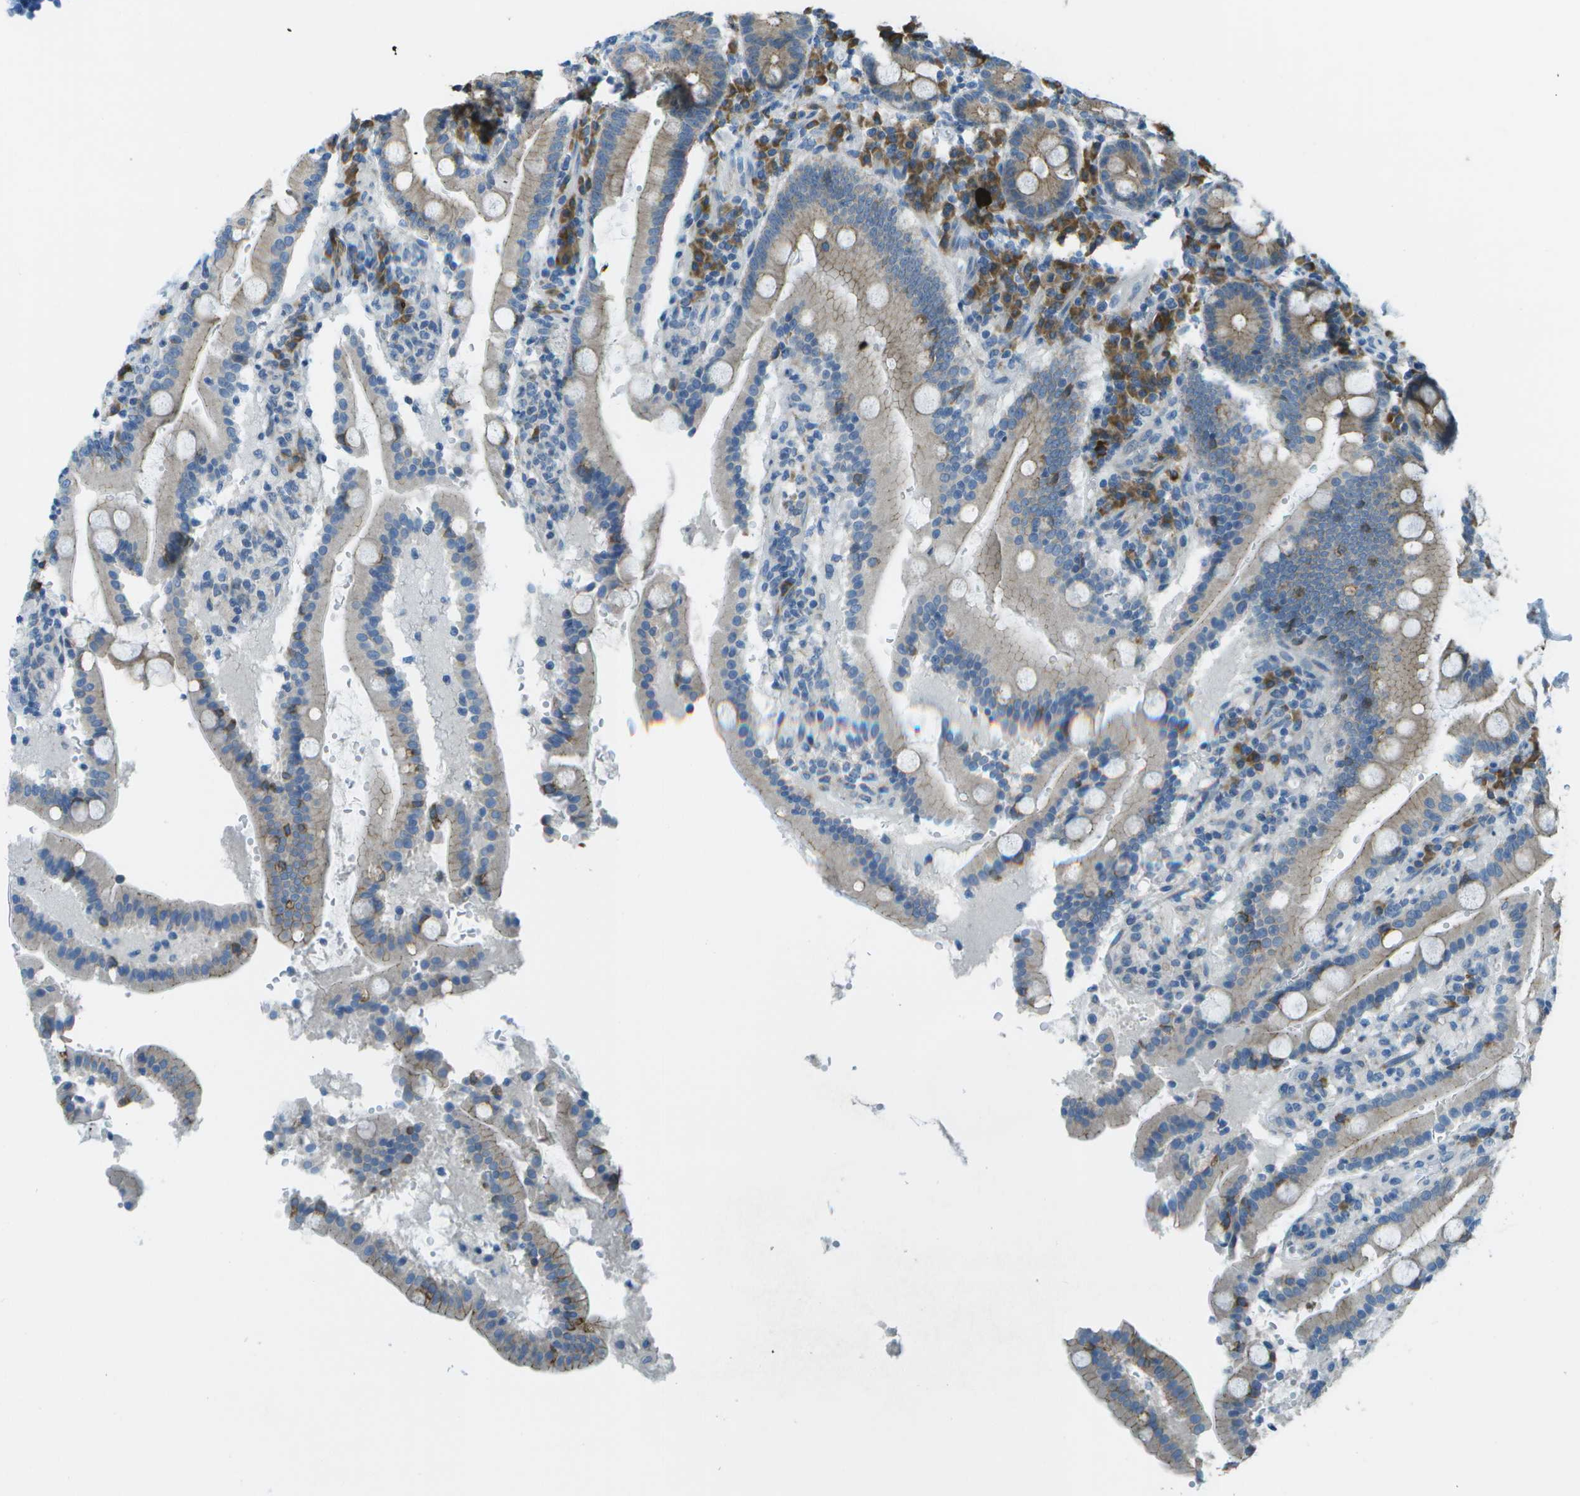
{"staining": {"intensity": "moderate", "quantity": "25%-75%", "location": "cytoplasmic/membranous"}, "tissue": "duodenum", "cell_type": "Glandular cells", "image_type": "normal", "snomed": [{"axis": "morphology", "description": "Normal tissue, NOS"}, {"axis": "topography", "description": "Small intestine, NOS"}], "caption": "Protein expression analysis of normal human duodenum reveals moderate cytoplasmic/membranous expression in about 25%-75% of glandular cells. (DAB (3,3'-diaminobenzidine) IHC, brown staining for protein, blue staining for nuclei).", "gene": "KCTD3", "patient": {"sex": "female", "age": 71}}